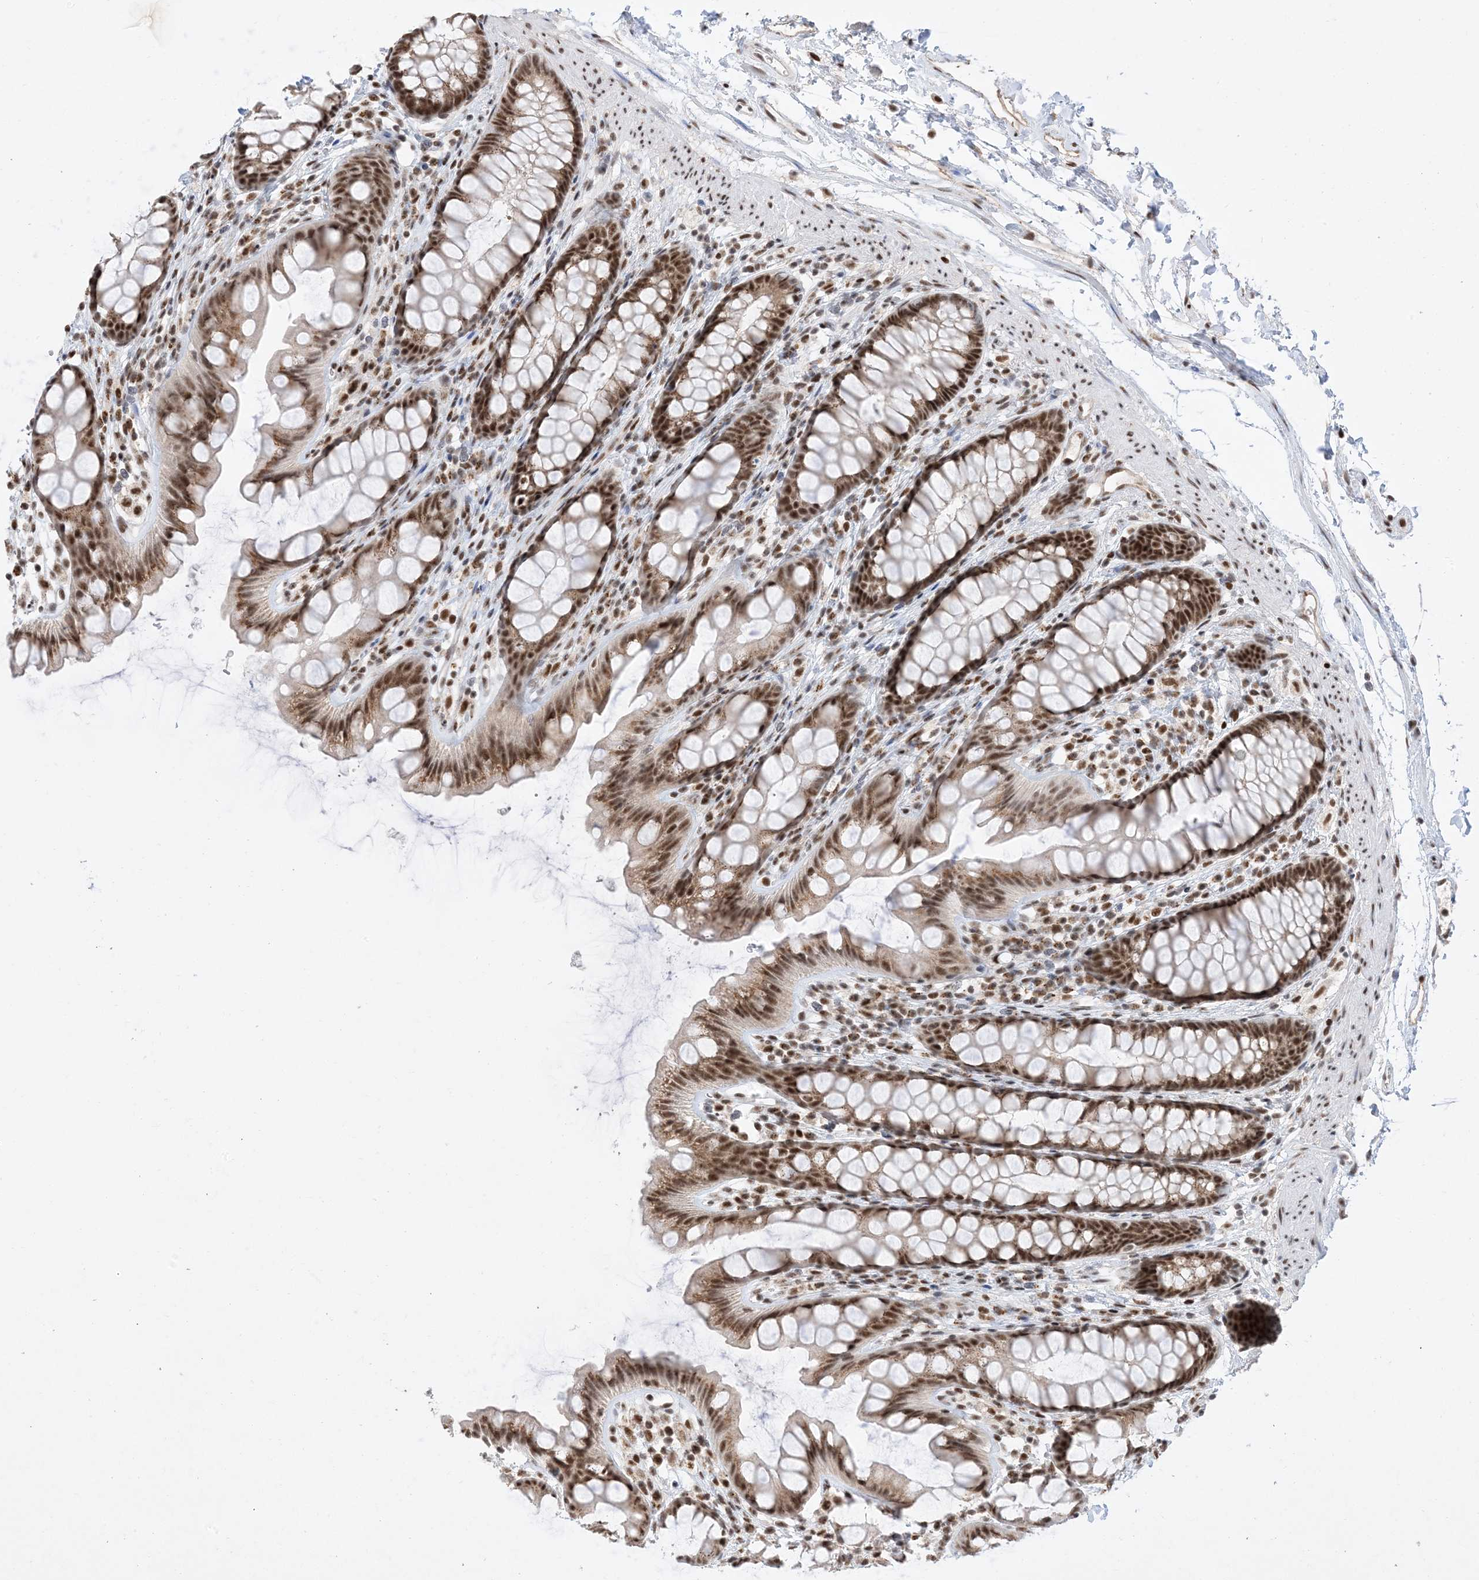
{"staining": {"intensity": "strong", "quantity": ">75%", "location": "nuclear"}, "tissue": "rectum", "cell_type": "Glandular cells", "image_type": "normal", "snomed": [{"axis": "morphology", "description": "Normal tissue, NOS"}, {"axis": "topography", "description": "Rectum"}], "caption": "Protein staining by immunohistochemistry exhibits strong nuclear positivity in approximately >75% of glandular cells in normal rectum.", "gene": "SF3A3", "patient": {"sex": "female", "age": 65}}